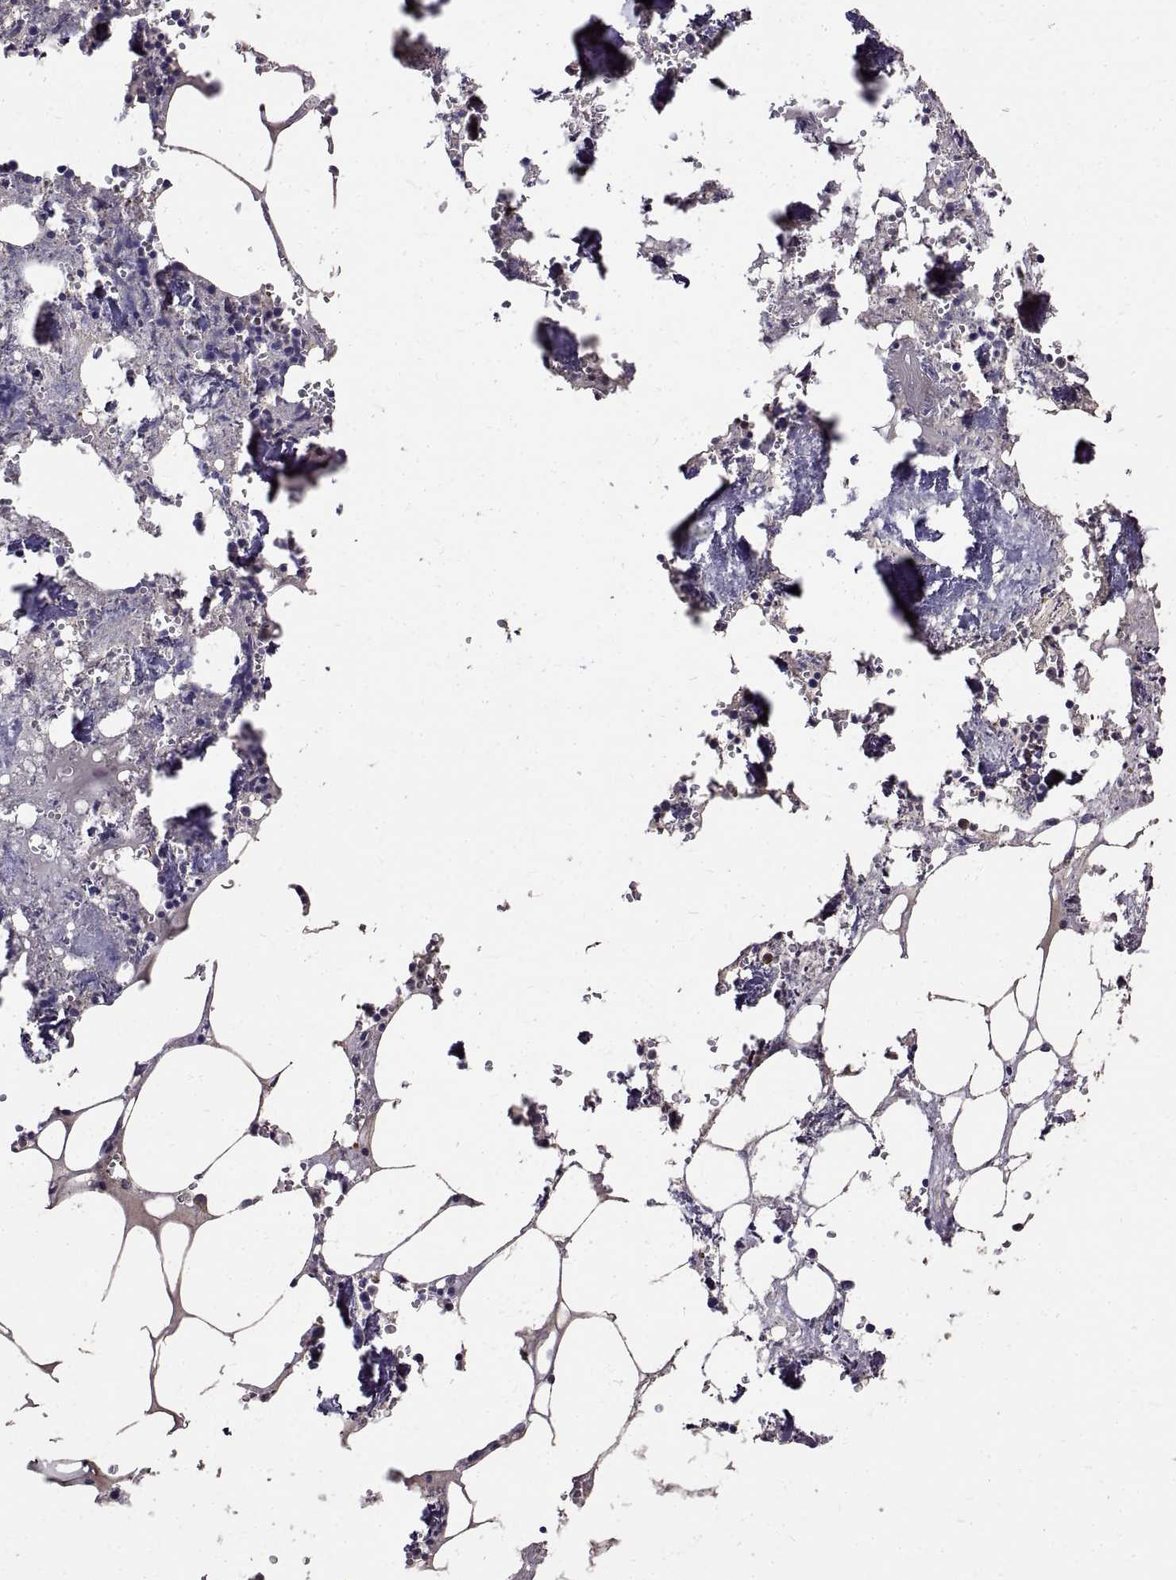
{"staining": {"intensity": "negative", "quantity": "none", "location": "none"}, "tissue": "bone marrow", "cell_type": "Hematopoietic cells", "image_type": "normal", "snomed": [{"axis": "morphology", "description": "Normal tissue, NOS"}, {"axis": "topography", "description": "Bone marrow"}], "caption": "Human bone marrow stained for a protein using immunohistochemistry (IHC) displays no expression in hematopoietic cells.", "gene": "PEA15", "patient": {"sex": "male", "age": 54}}